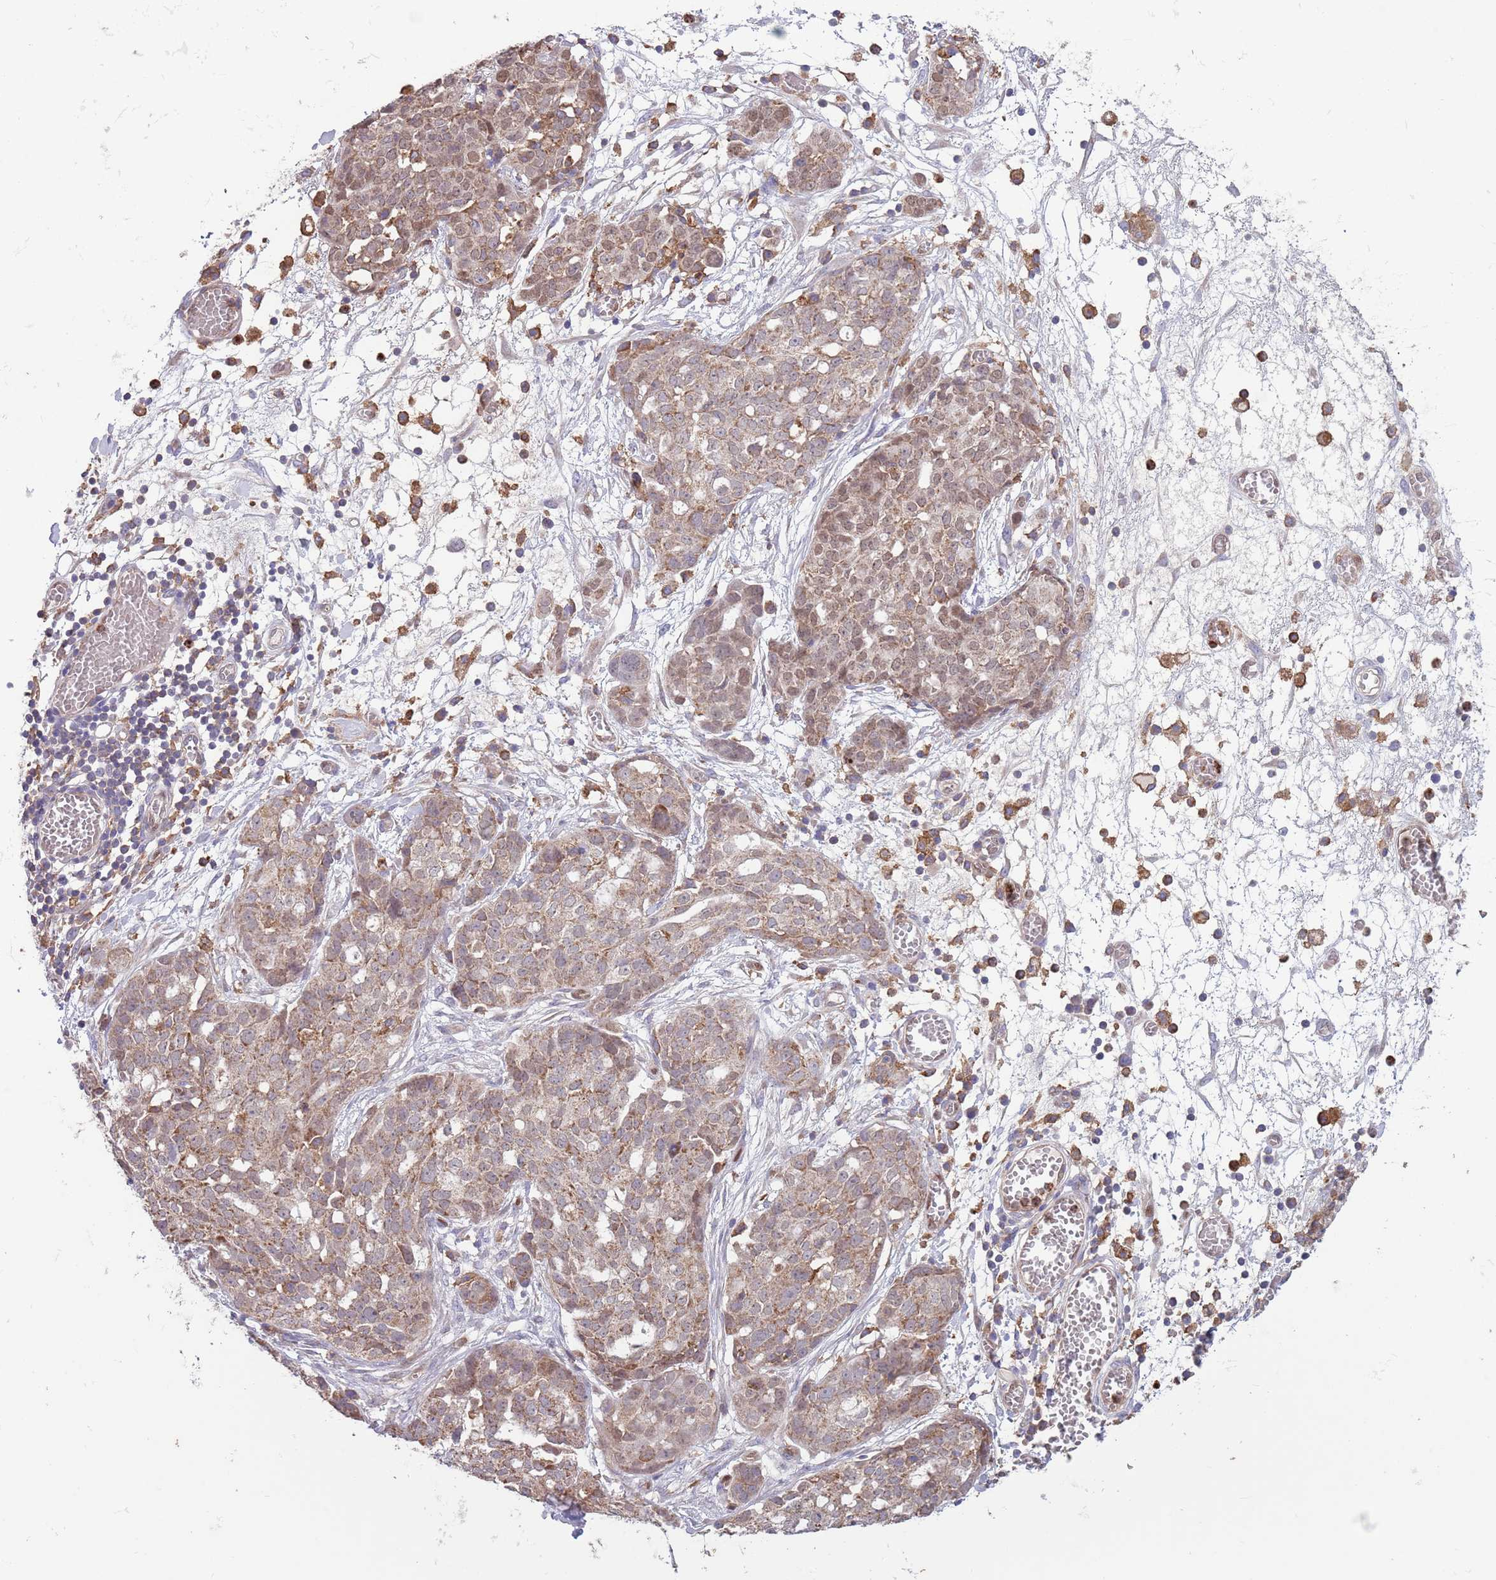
{"staining": {"intensity": "moderate", "quantity": "25%-75%", "location": "cytoplasmic/membranous,nuclear"}, "tissue": "ovarian cancer", "cell_type": "Tumor cells", "image_type": "cancer", "snomed": [{"axis": "morphology", "description": "Cystadenocarcinoma, serous, NOS"}, {"axis": "topography", "description": "Soft tissue"}, {"axis": "topography", "description": "Ovary"}], "caption": "The histopathology image displays staining of ovarian serous cystadenocarcinoma, revealing moderate cytoplasmic/membranous and nuclear protein positivity (brown color) within tumor cells.", "gene": "DDT", "patient": {"sex": "female", "age": 57}}